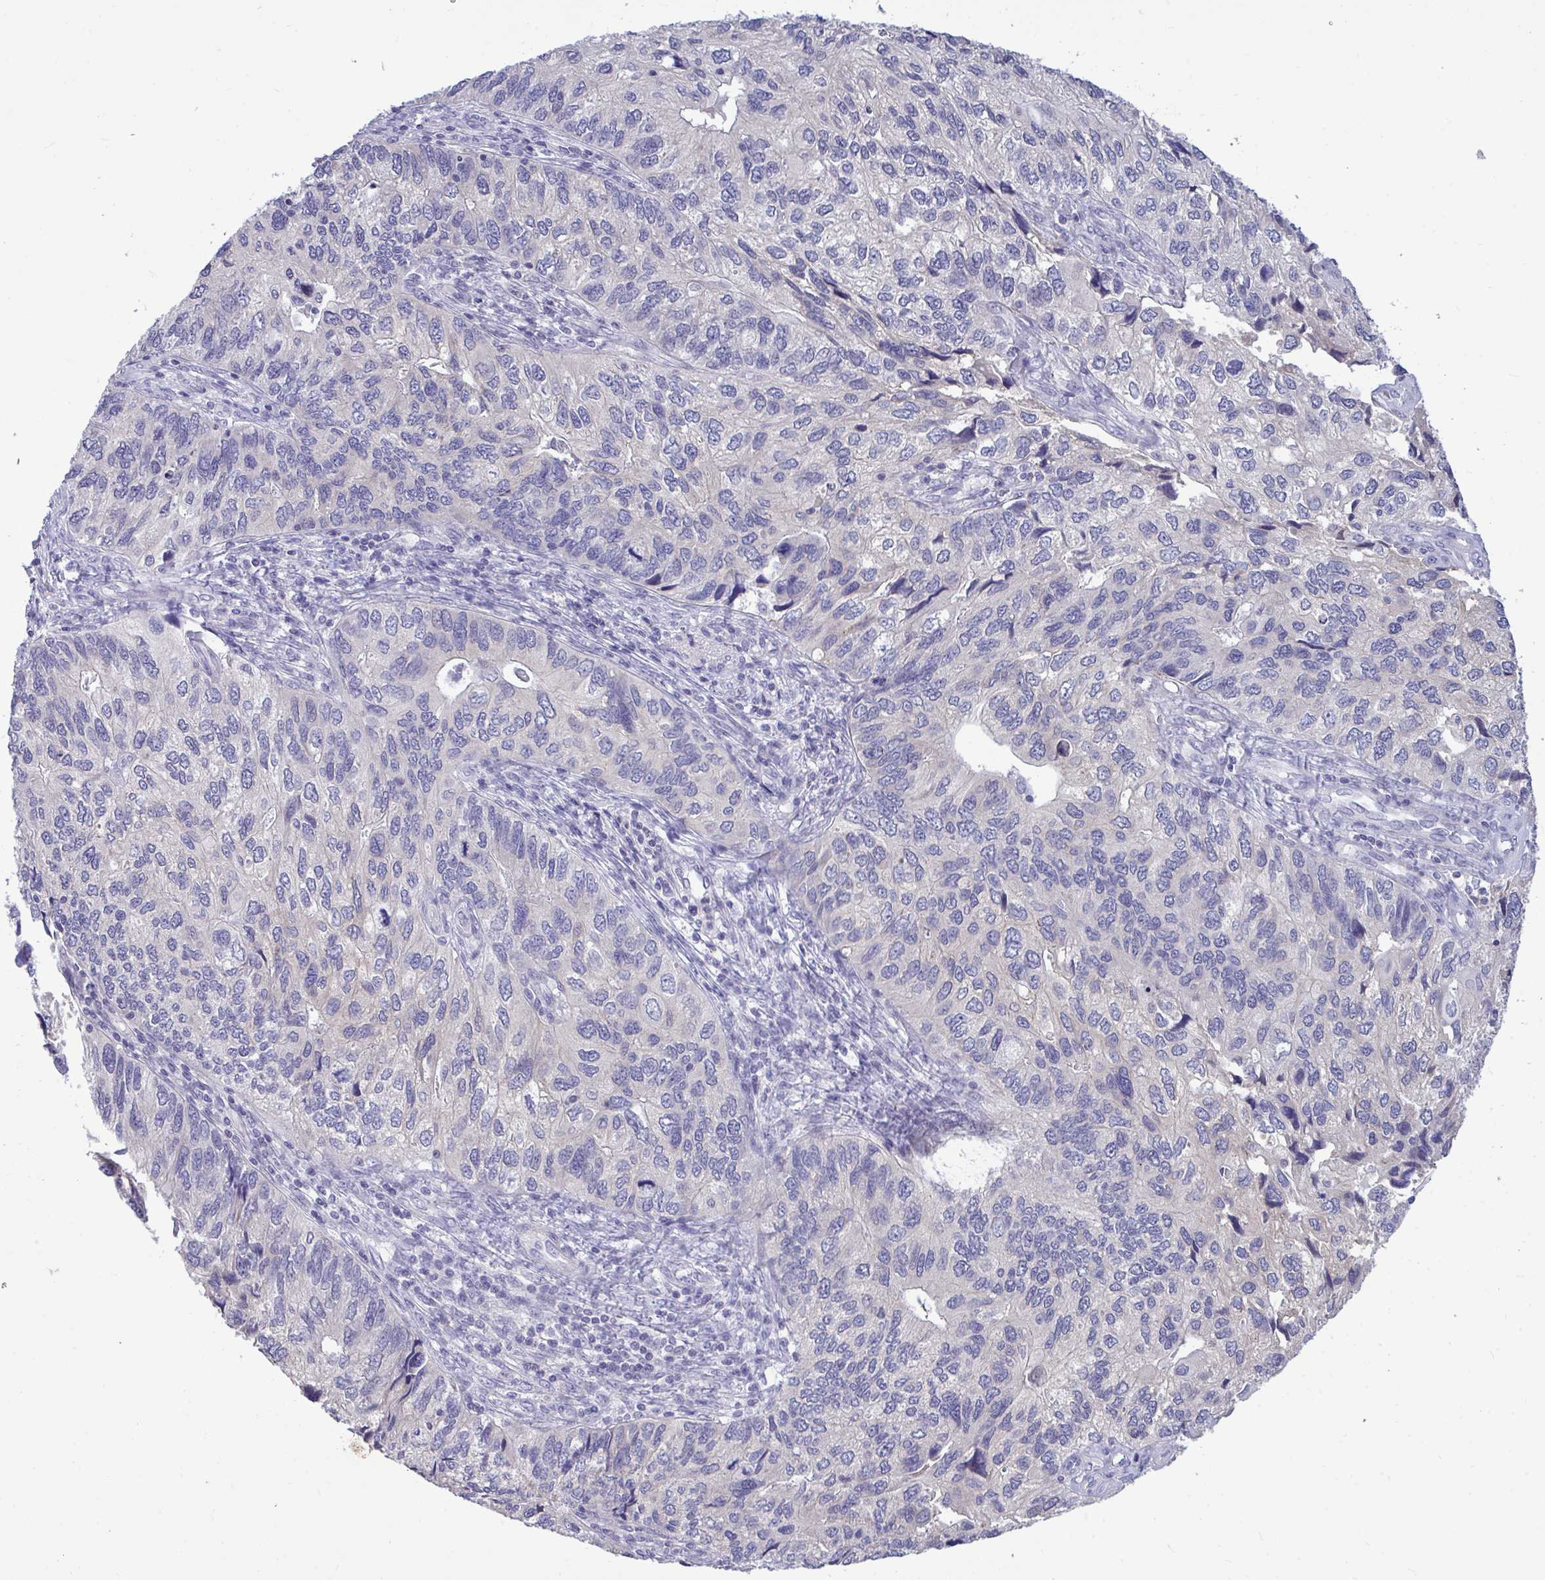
{"staining": {"intensity": "negative", "quantity": "none", "location": "none"}, "tissue": "endometrial cancer", "cell_type": "Tumor cells", "image_type": "cancer", "snomed": [{"axis": "morphology", "description": "Carcinoma, NOS"}, {"axis": "topography", "description": "Uterus"}], "caption": "Endometrial cancer (carcinoma) was stained to show a protein in brown. There is no significant staining in tumor cells.", "gene": "PIGK", "patient": {"sex": "female", "age": 76}}